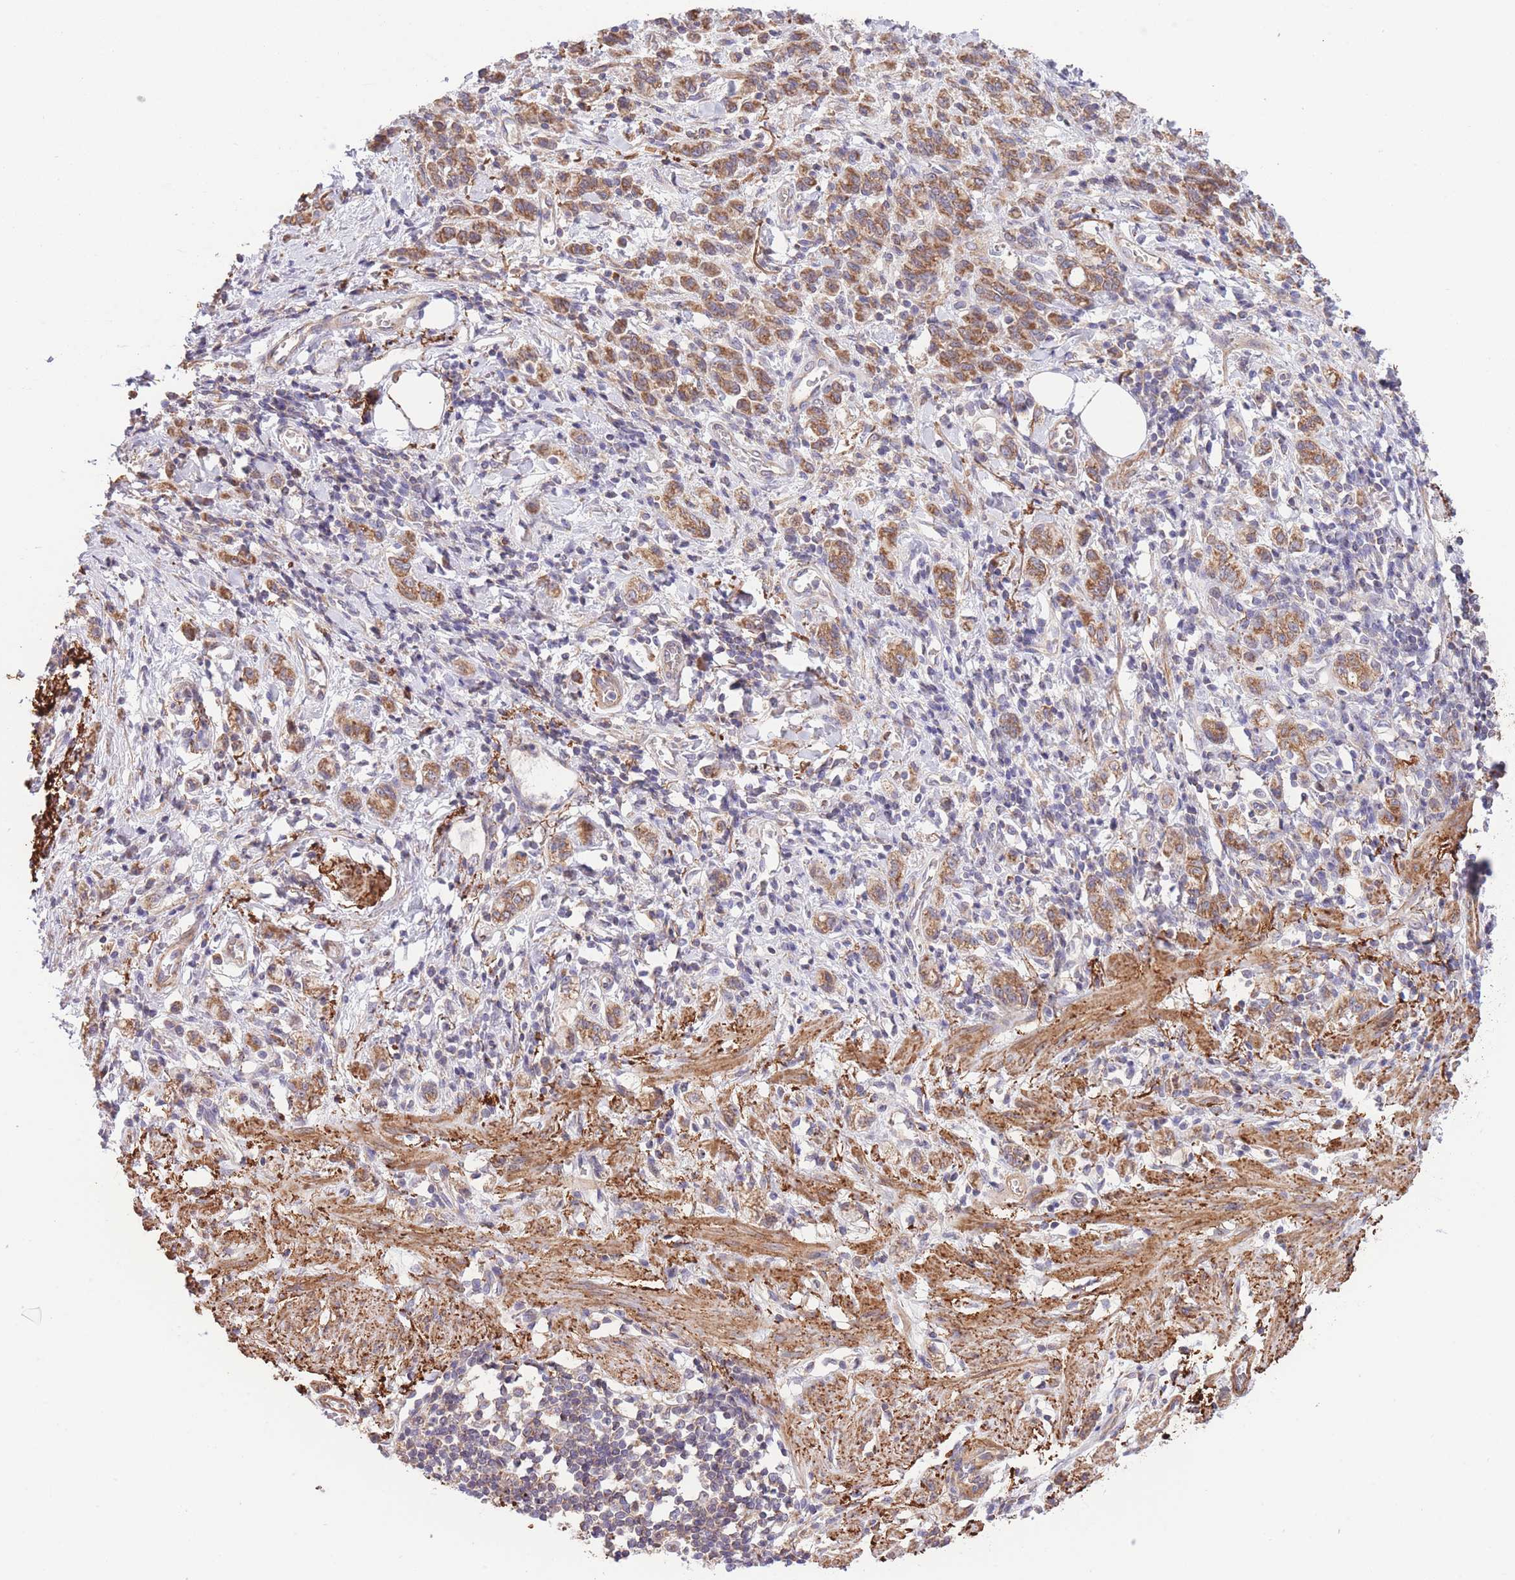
{"staining": {"intensity": "moderate", "quantity": ">75%", "location": "cytoplasmic/membranous"}, "tissue": "stomach cancer", "cell_type": "Tumor cells", "image_type": "cancer", "snomed": [{"axis": "morphology", "description": "Adenocarcinoma, NOS"}, {"axis": "topography", "description": "Stomach"}], "caption": "Protein expression analysis of stomach cancer (adenocarcinoma) reveals moderate cytoplasmic/membranous staining in about >75% of tumor cells. The staining was performed using DAB, with brown indicating positive protein expression. Nuclei are stained blue with hematoxylin.", "gene": "ATP13A2", "patient": {"sex": "male", "age": 77}}